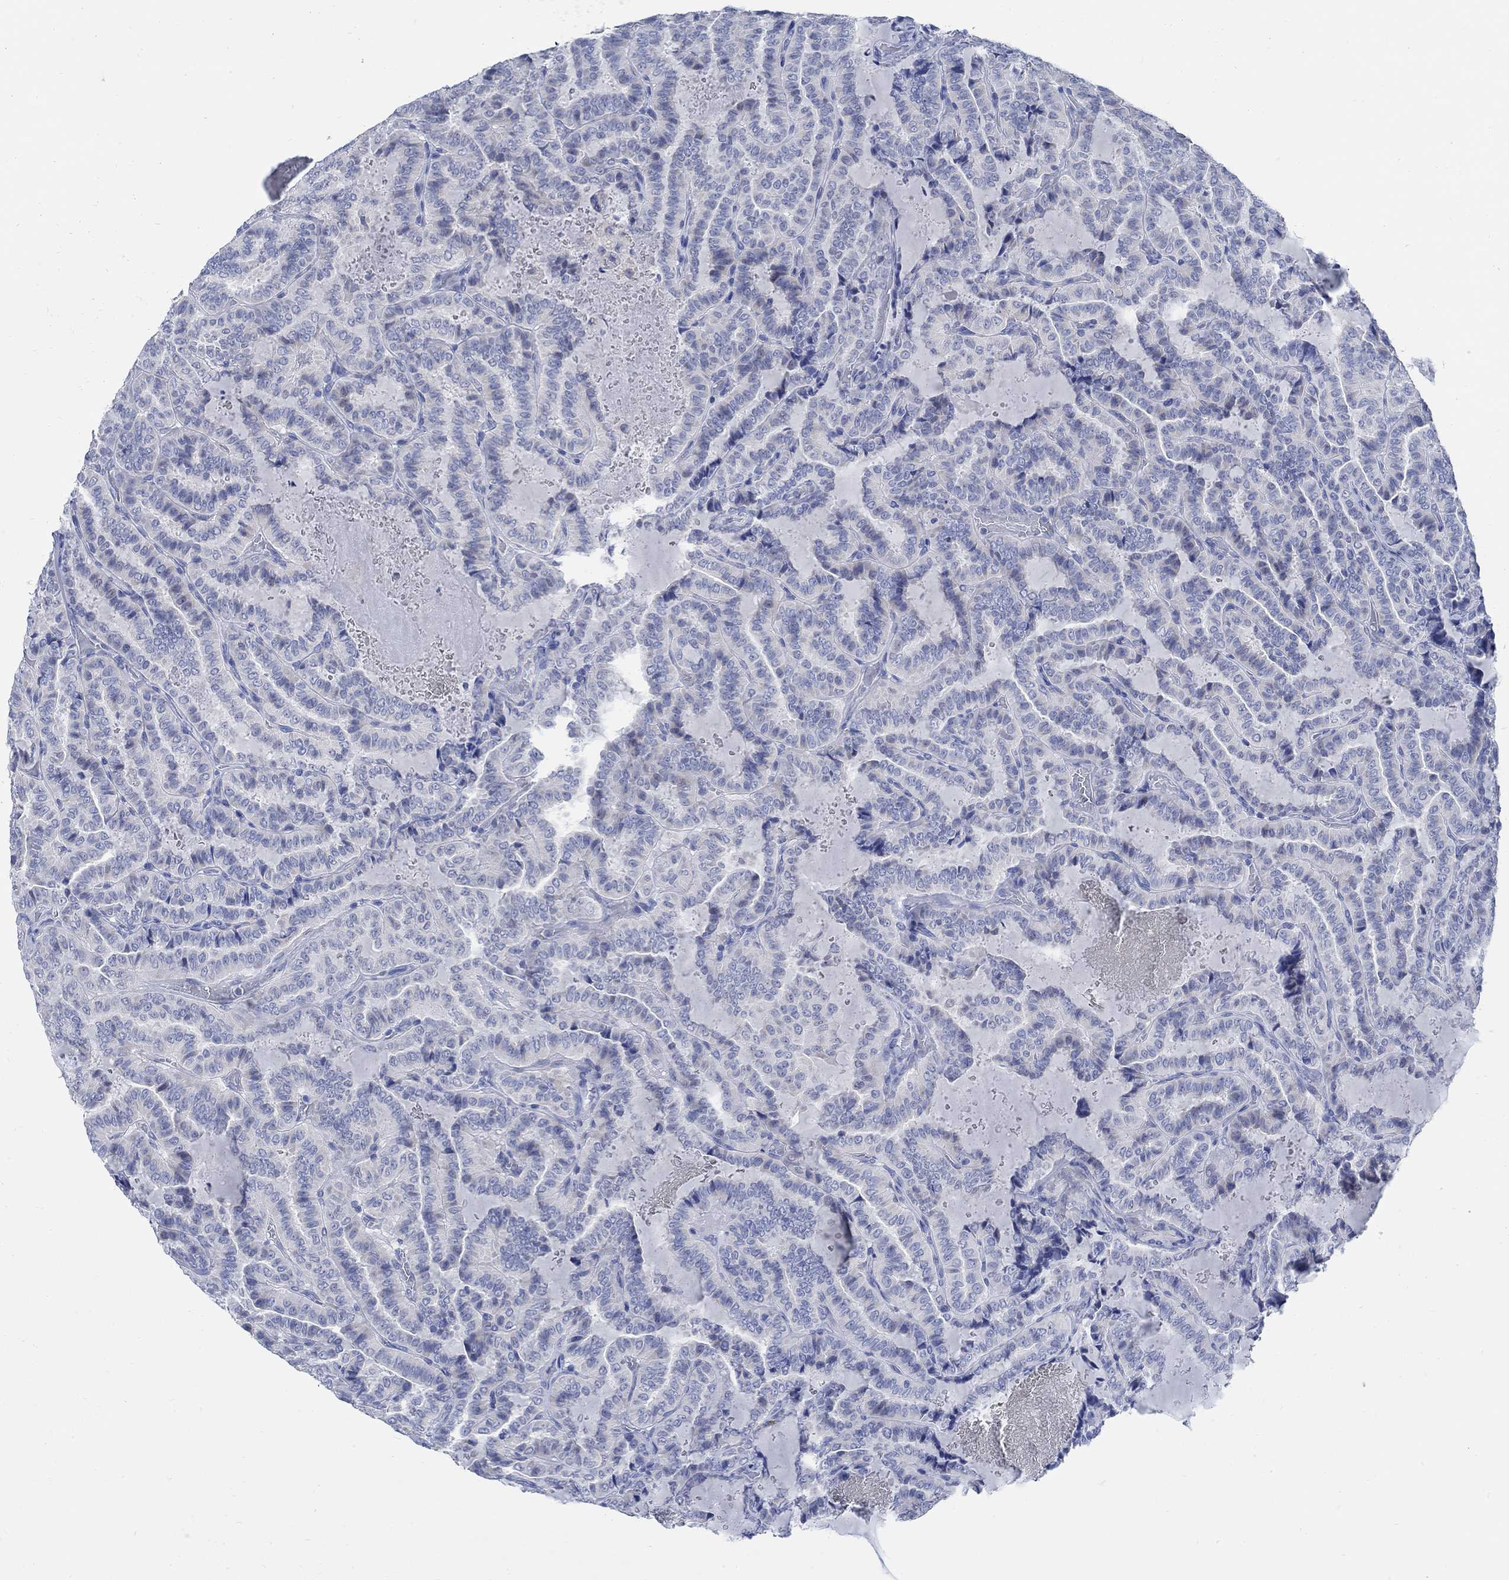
{"staining": {"intensity": "negative", "quantity": "none", "location": "none"}, "tissue": "thyroid cancer", "cell_type": "Tumor cells", "image_type": "cancer", "snomed": [{"axis": "morphology", "description": "Papillary adenocarcinoma, NOS"}, {"axis": "topography", "description": "Thyroid gland"}], "caption": "A high-resolution micrograph shows IHC staining of thyroid papillary adenocarcinoma, which shows no significant staining in tumor cells.", "gene": "CAMK2N1", "patient": {"sex": "female", "age": 39}}